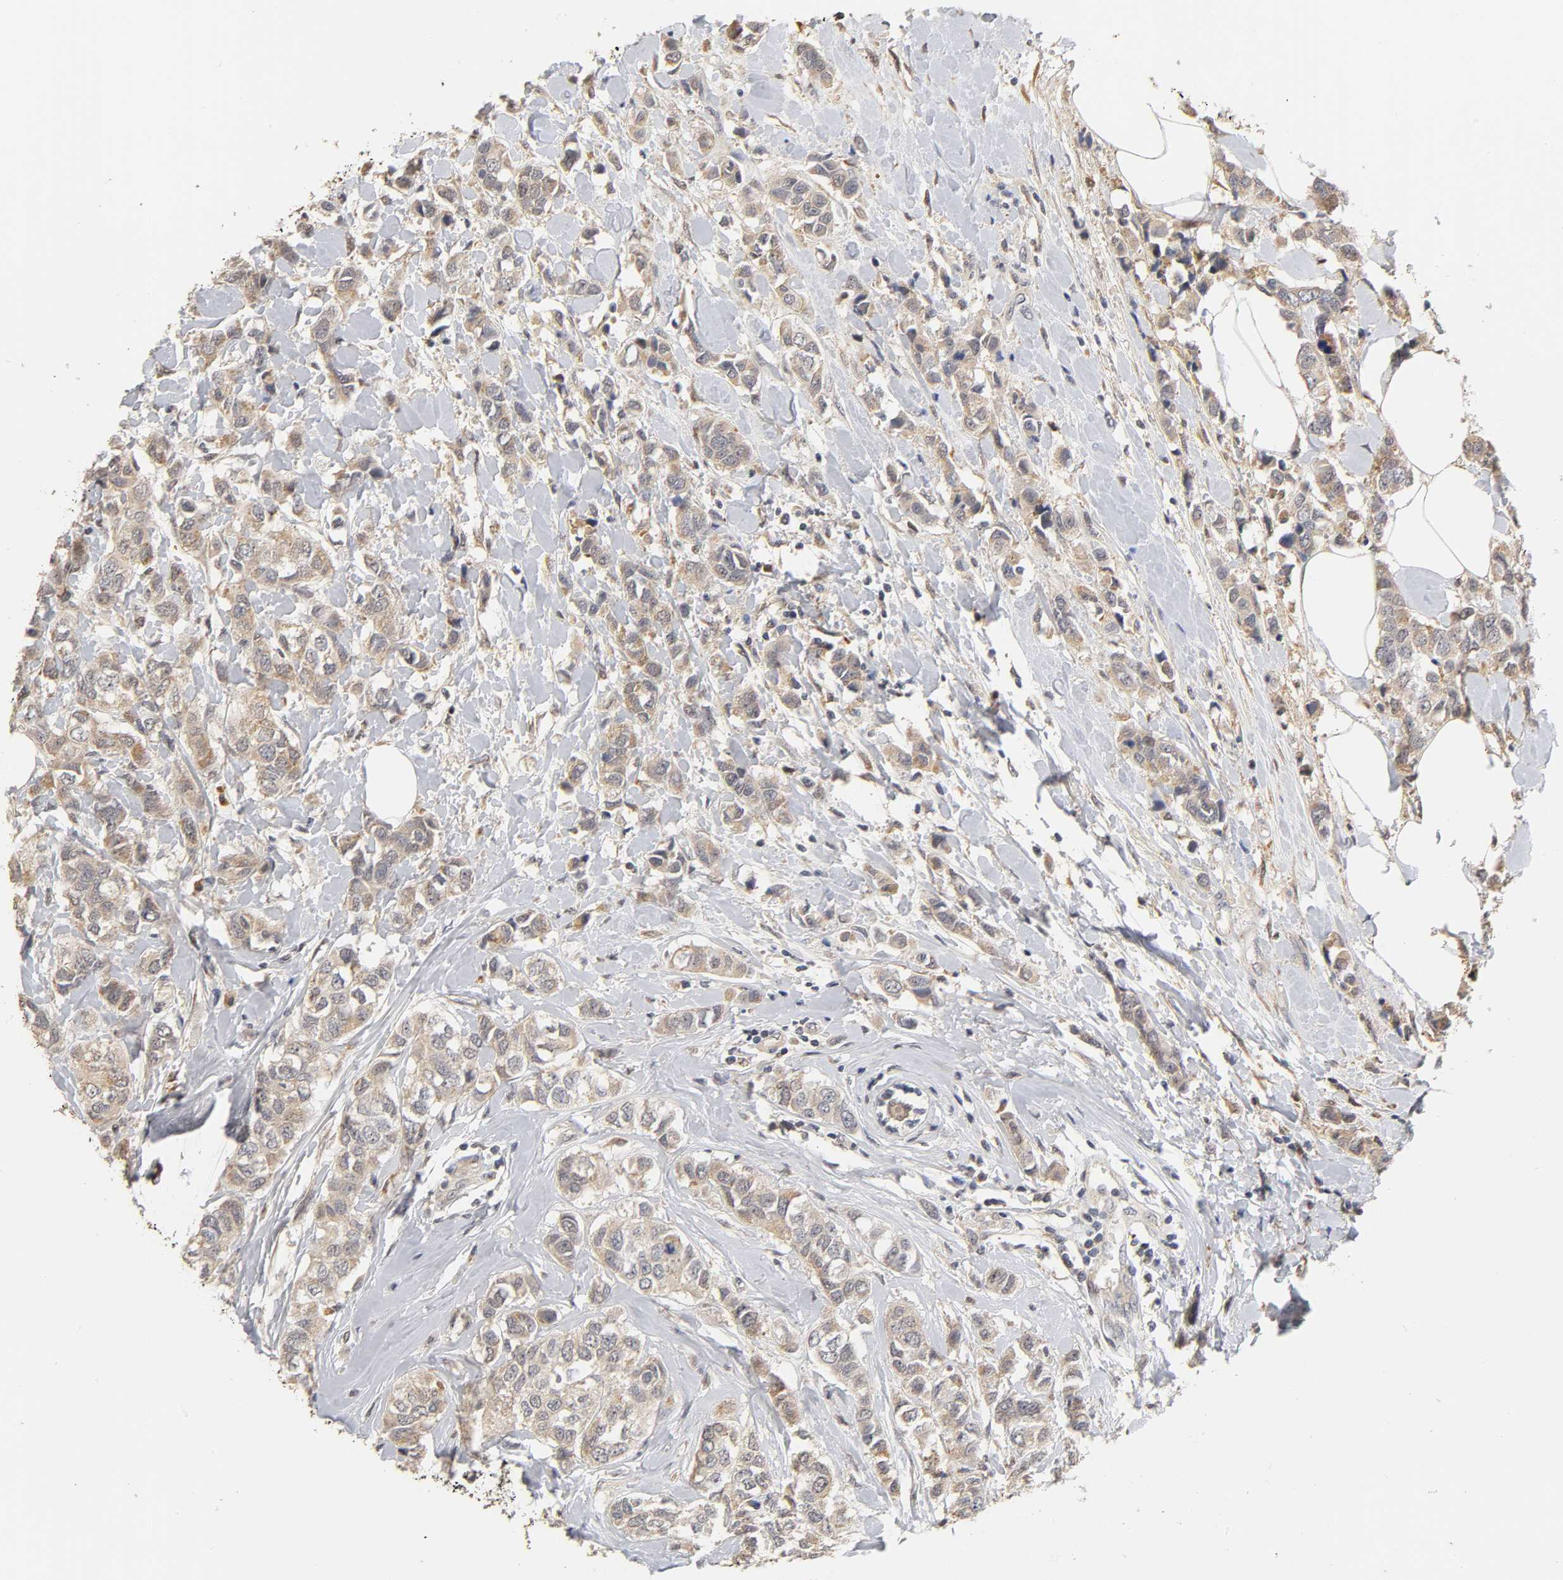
{"staining": {"intensity": "weak", "quantity": ">75%", "location": "cytoplasmic/membranous"}, "tissue": "breast cancer", "cell_type": "Tumor cells", "image_type": "cancer", "snomed": [{"axis": "morphology", "description": "Duct carcinoma"}, {"axis": "topography", "description": "Breast"}], "caption": "IHC (DAB (3,3'-diaminobenzidine)) staining of breast intraductal carcinoma reveals weak cytoplasmic/membranous protein staining in approximately >75% of tumor cells.", "gene": "GSTZ1", "patient": {"sex": "female", "age": 50}}